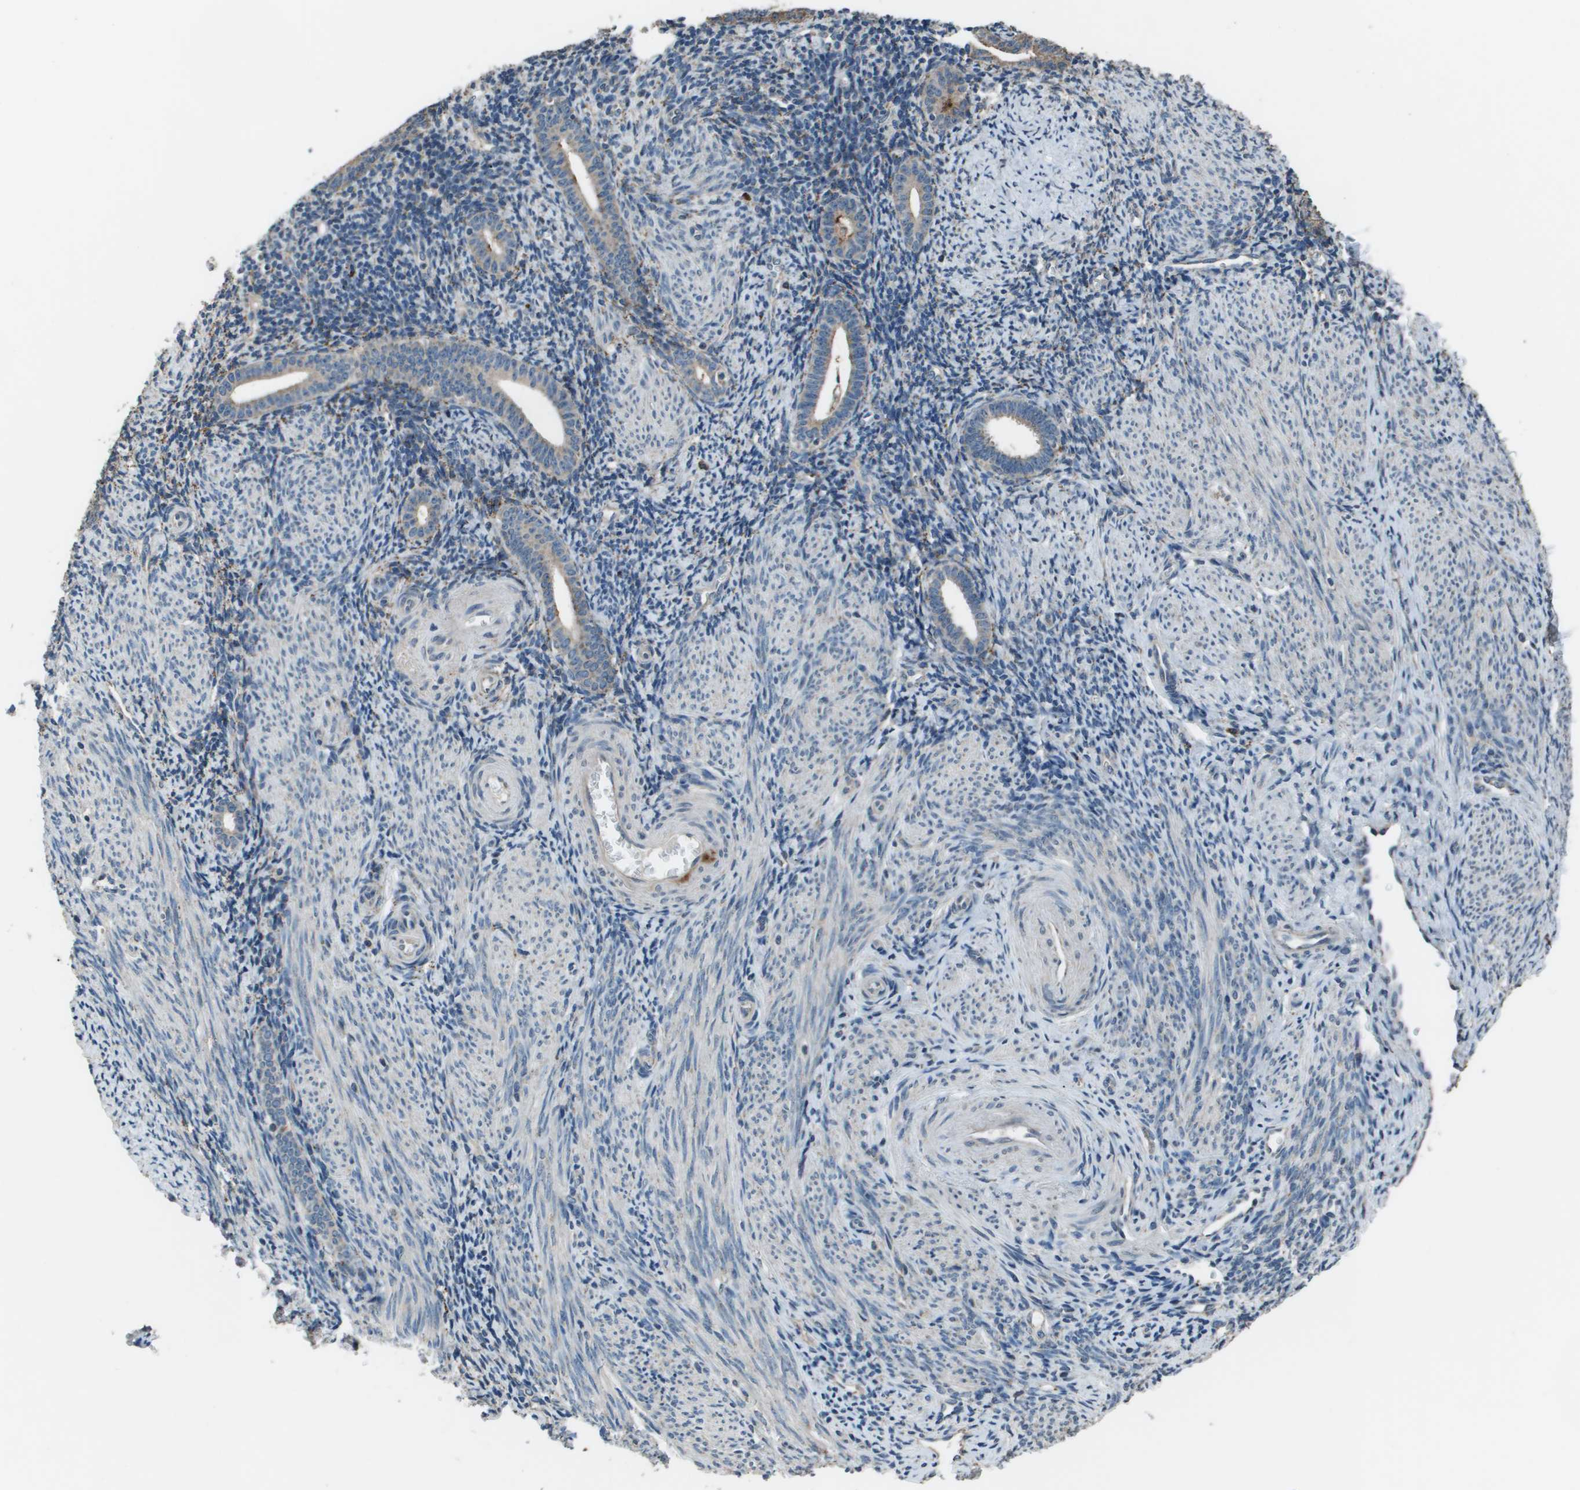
{"staining": {"intensity": "negative", "quantity": "none", "location": "none"}, "tissue": "endometrium", "cell_type": "Cells in endometrial stroma", "image_type": "normal", "snomed": [{"axis": "morphology", "description": "Normal tissue, NOS"}, {"axis": "topography", "description": "Endometrium"}], "caption": "Micrograph shows no protein positivity in cells in endometrial stroma of normal endometrium. (DAB (3,3'-diaminobenzidine) IHC visualized using brightfield microscopy, high magnification).", "gene": "GOSR2", "patient": {"sex": "female", "age": 50}}